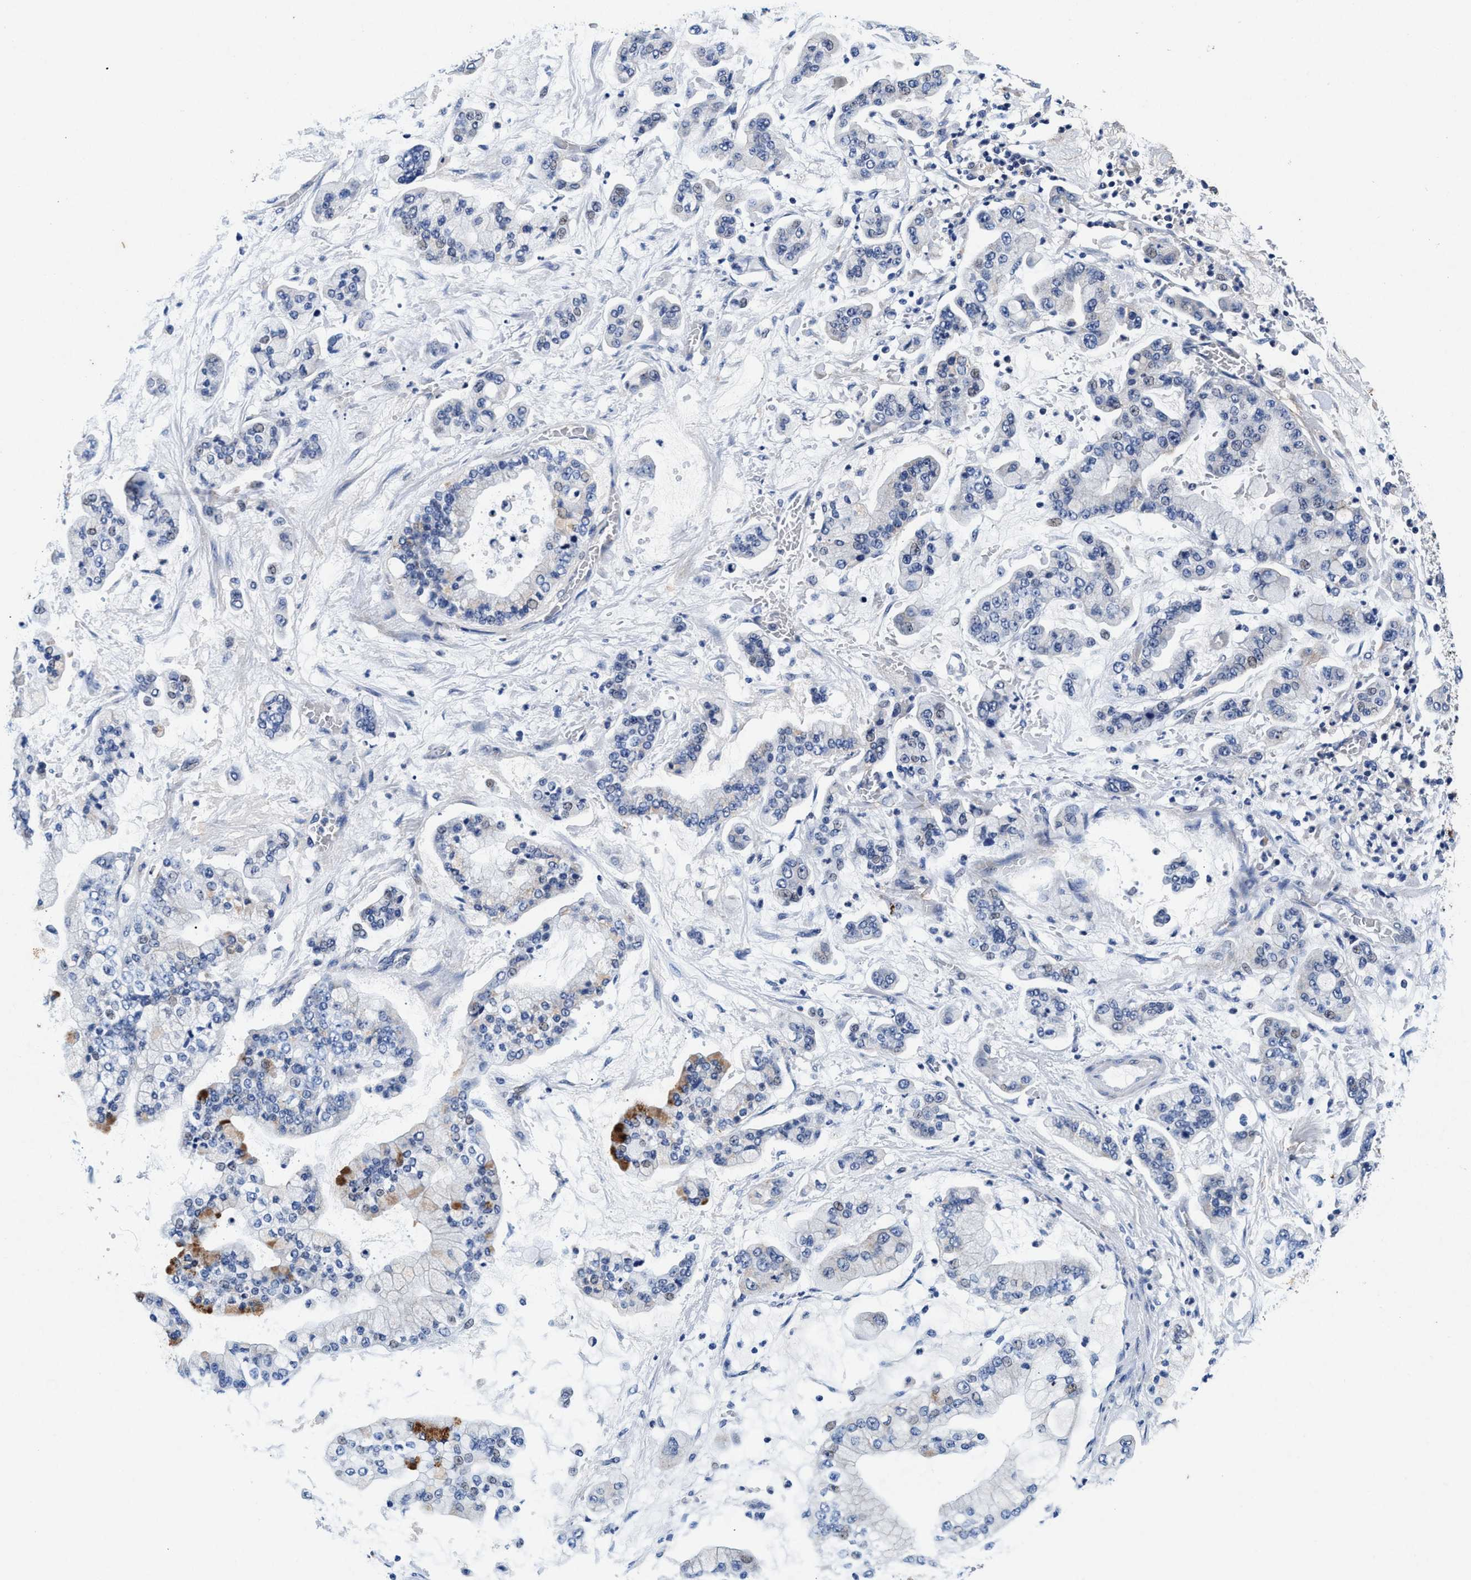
{"staining": {"intensity": "strong", "quantity": "<25%", "location": "cytoplasmic/membranous"}, "tissue": "stomach cancer", "cell_type": "Tumor cells", "image_type": "cancer", "snomed": [{"axis": "morphology", "description": "Normal tissue, NOS"}, {"axis": "morphology", "description": "Adenocarcinoma, NOS"}, {"axis": "topography", "description": "Stomach, upper"}, {"axis": "topography", "description": "Stomach"}], "caption": "Immunohistochemistry (IHC) histopathology image of neoplastic tissue: adenocarcinoma (stomach) stained using IHC shows medium levels of strong protein expression localized specifically in the cytoplasmic/membranous of tumor cells, appearing as a cytoplasmic/membranous brown color.", "gene": "SLC8A1", "patient": {"sex": "male", "age": 76}}